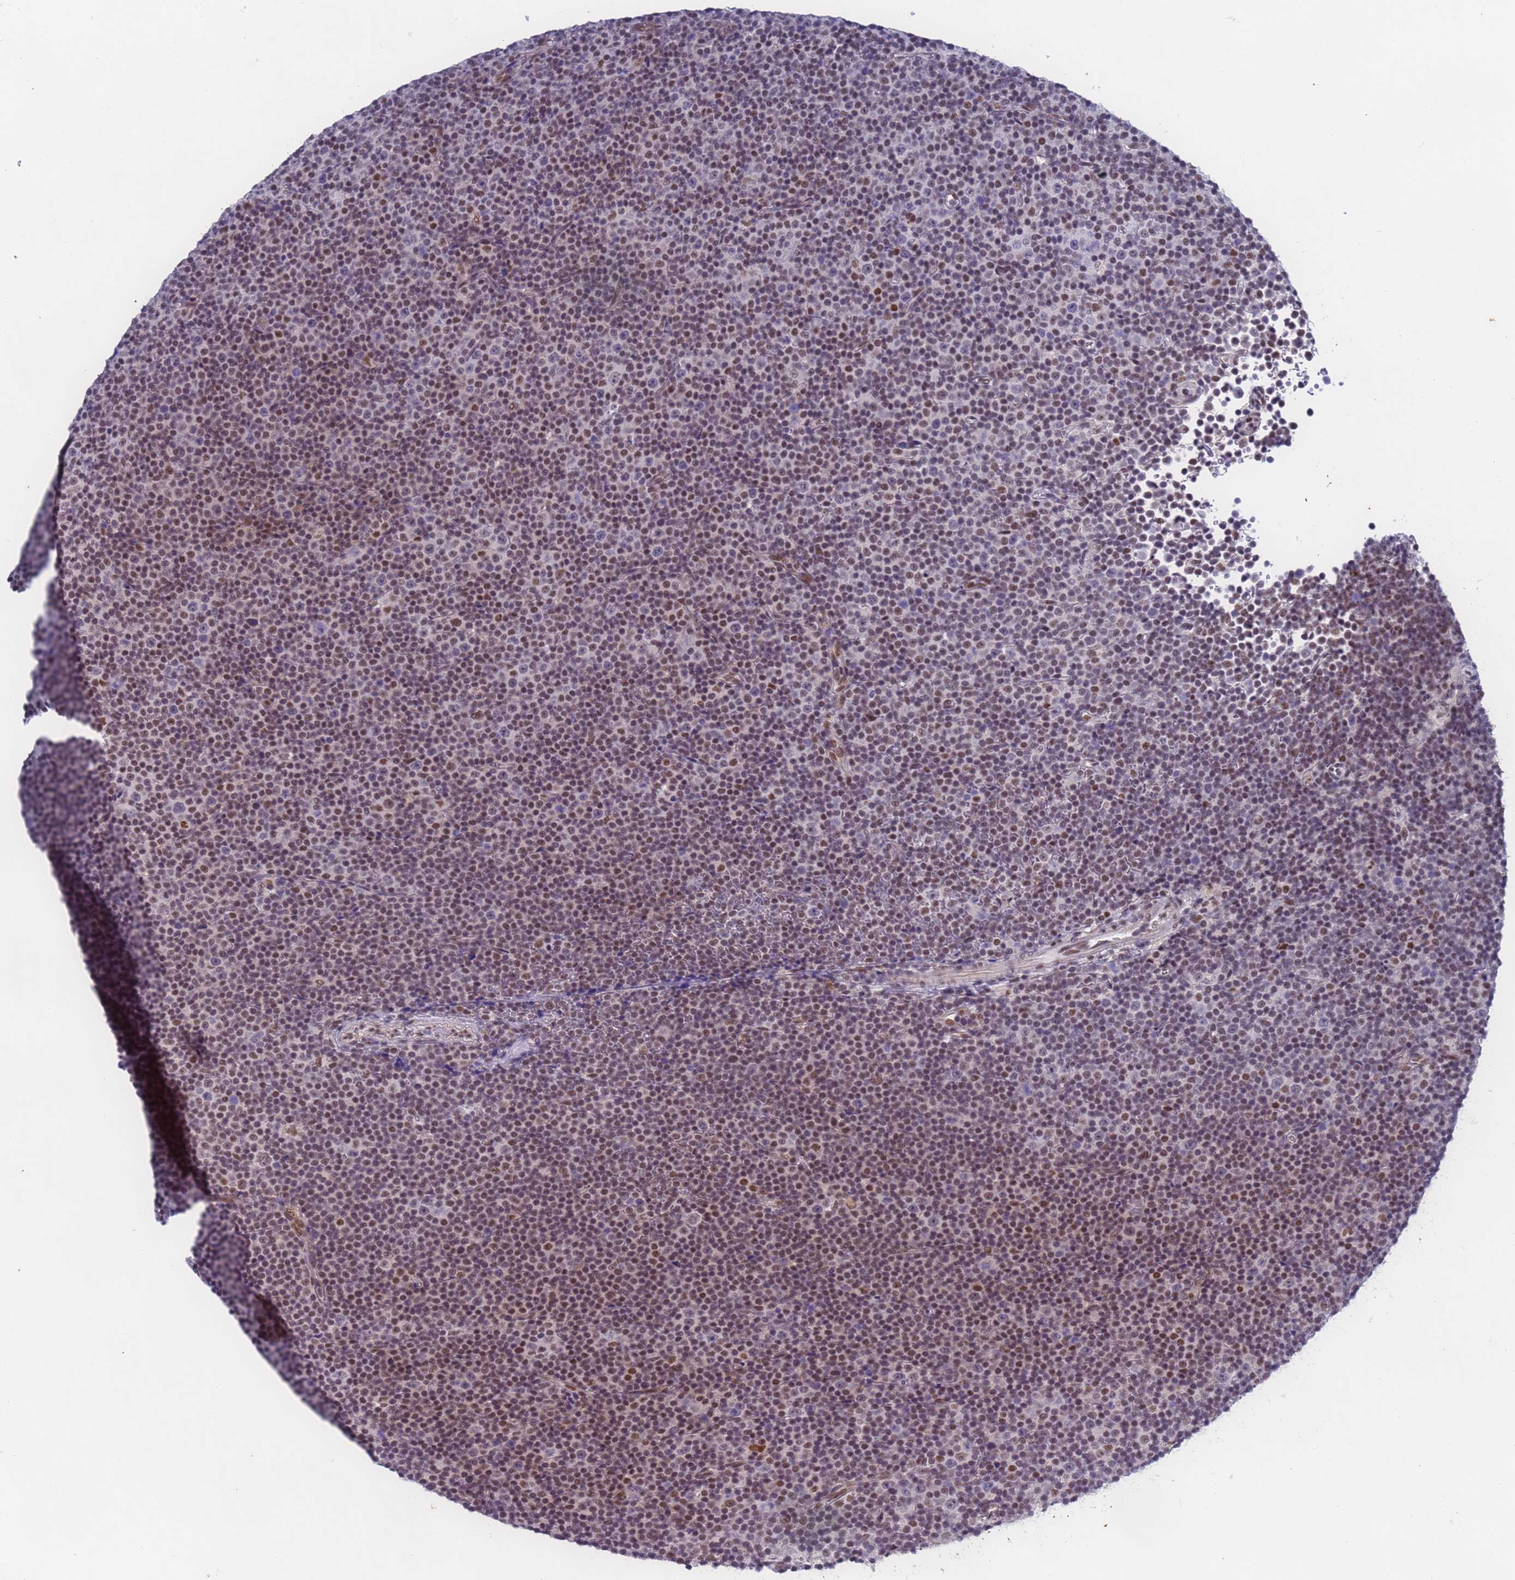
{"staining": {"intensity": "moderate", "quantity": ">75%", "location": "nuclear"}, "tissue": "lymphoma", "cell_type": "Tumor cells", "image_type": "cancer", "snomed": [{"axis": "morphology", "description": "Malignant lymphoma, non-Hodgkin's type, Low grade"}, {"axis": "topography", "description": "Lymph node"}], "caption": "There is medium levels of moderate nuclear positivity in tumor cells of malignant lymphoma, non-Hodgkin's type (low-grade), as demonstrated by immunohistochemical staining (brown color).", "gene": "FNBP4", "patient": {"sex": "female", "age": 67}}